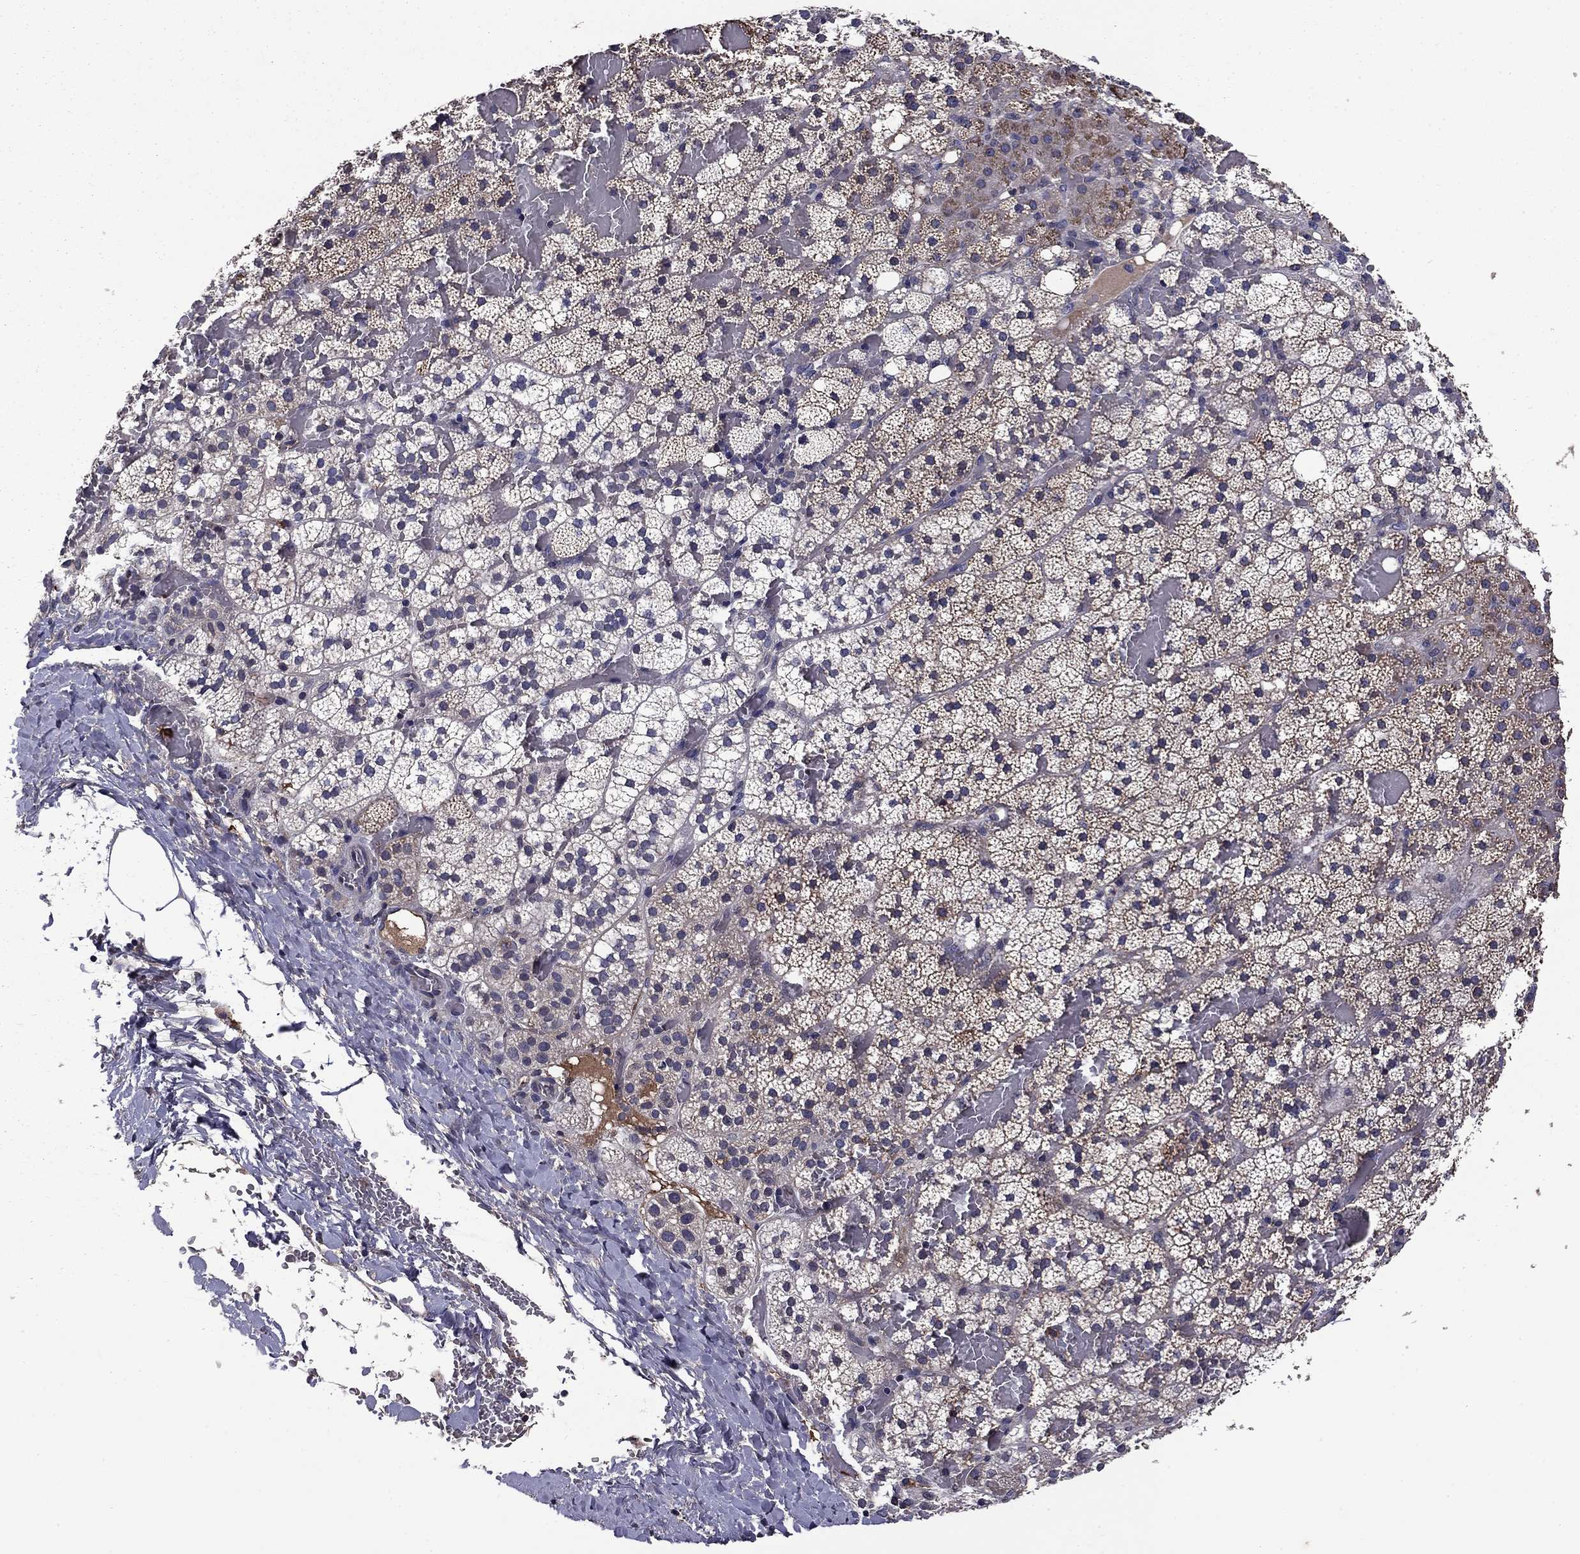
{"staining": {"intensity": "moderate", "quantity": "25%-75%", "location": "cytoplasmic/membranous"}, "tissue": "adrenal gland", "cell_type": "Glandular cells", "image_type": "normal", "snomed": [{"axis": "morphology", "description": "Normal tissue, NOS"}, {"axis": "topography", "description": "Adrenal gland"}], "caption": "Protein expression by immunohistochemistry shows moderate cytoplasmic/membranous positivity in approximately 25%-75% of glandular cells in benign adrenal gland.", "gene": "PROS1", "patient": {"sex": "male", "age": 53}}